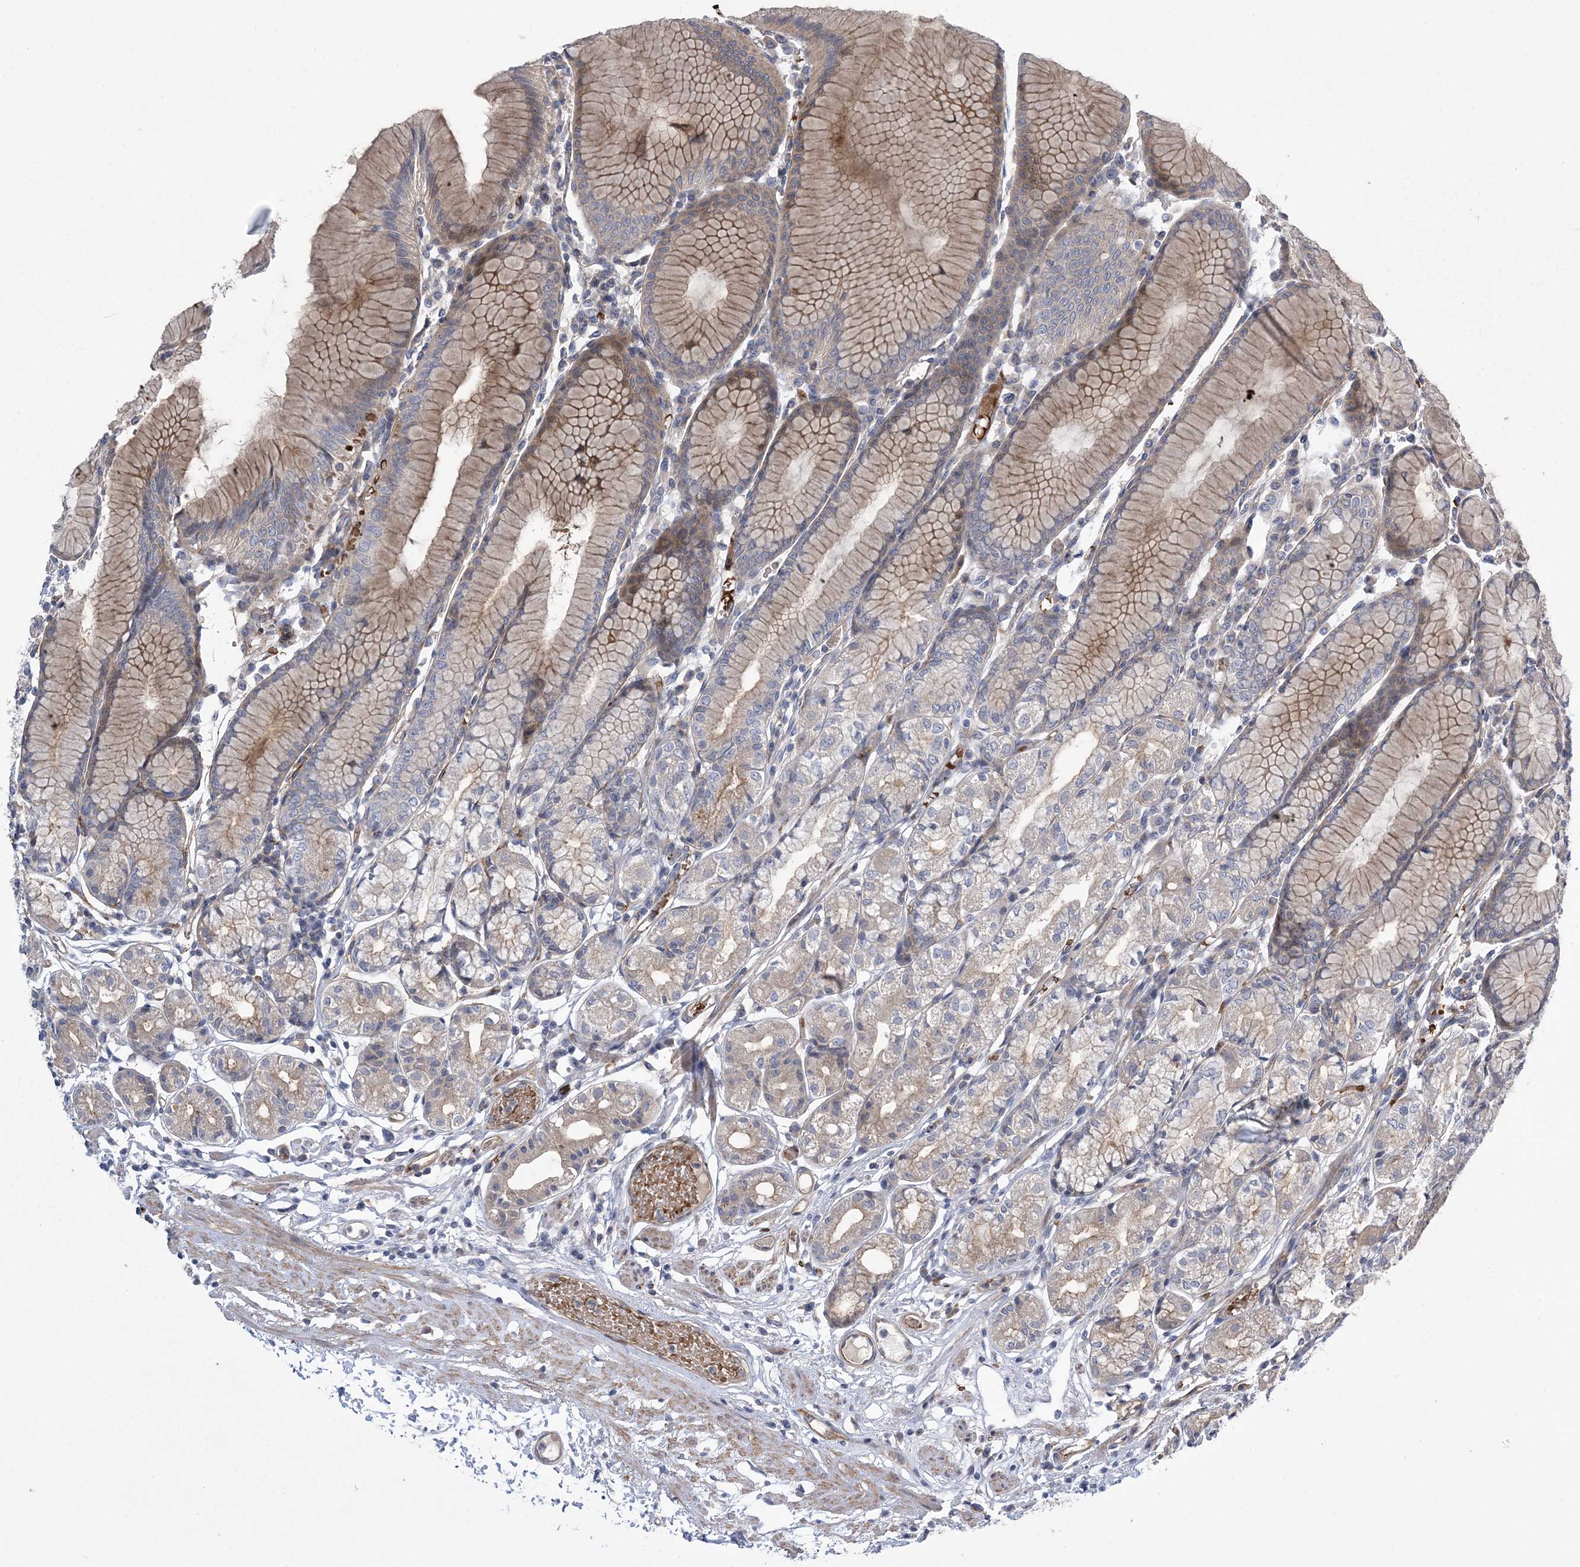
{"staining": {"intensity": "moderate", "quantity": "25%-75%", "location": "cytoplasmic/membranous"}, "tissue": "stomach", "cell_type": "Glandular cells", "image_type": "normal", "snomed": [{"axis": "morphology", "description": "Normal tissue, NOS"}, {"axis": "topography", "description": "Stomach"}], "caption": "Immunohistochemistry (IHC) (DAB) staining of unremarkable stomach shows moderate cytoplasmic/membranous protein expression in about 25%-75% of glandular cells. Ihc stains the protein of interest in brown and the nuclei are stained blue.", "gene": "CALN1", "patient": {"sex": "female", "age": 57}}